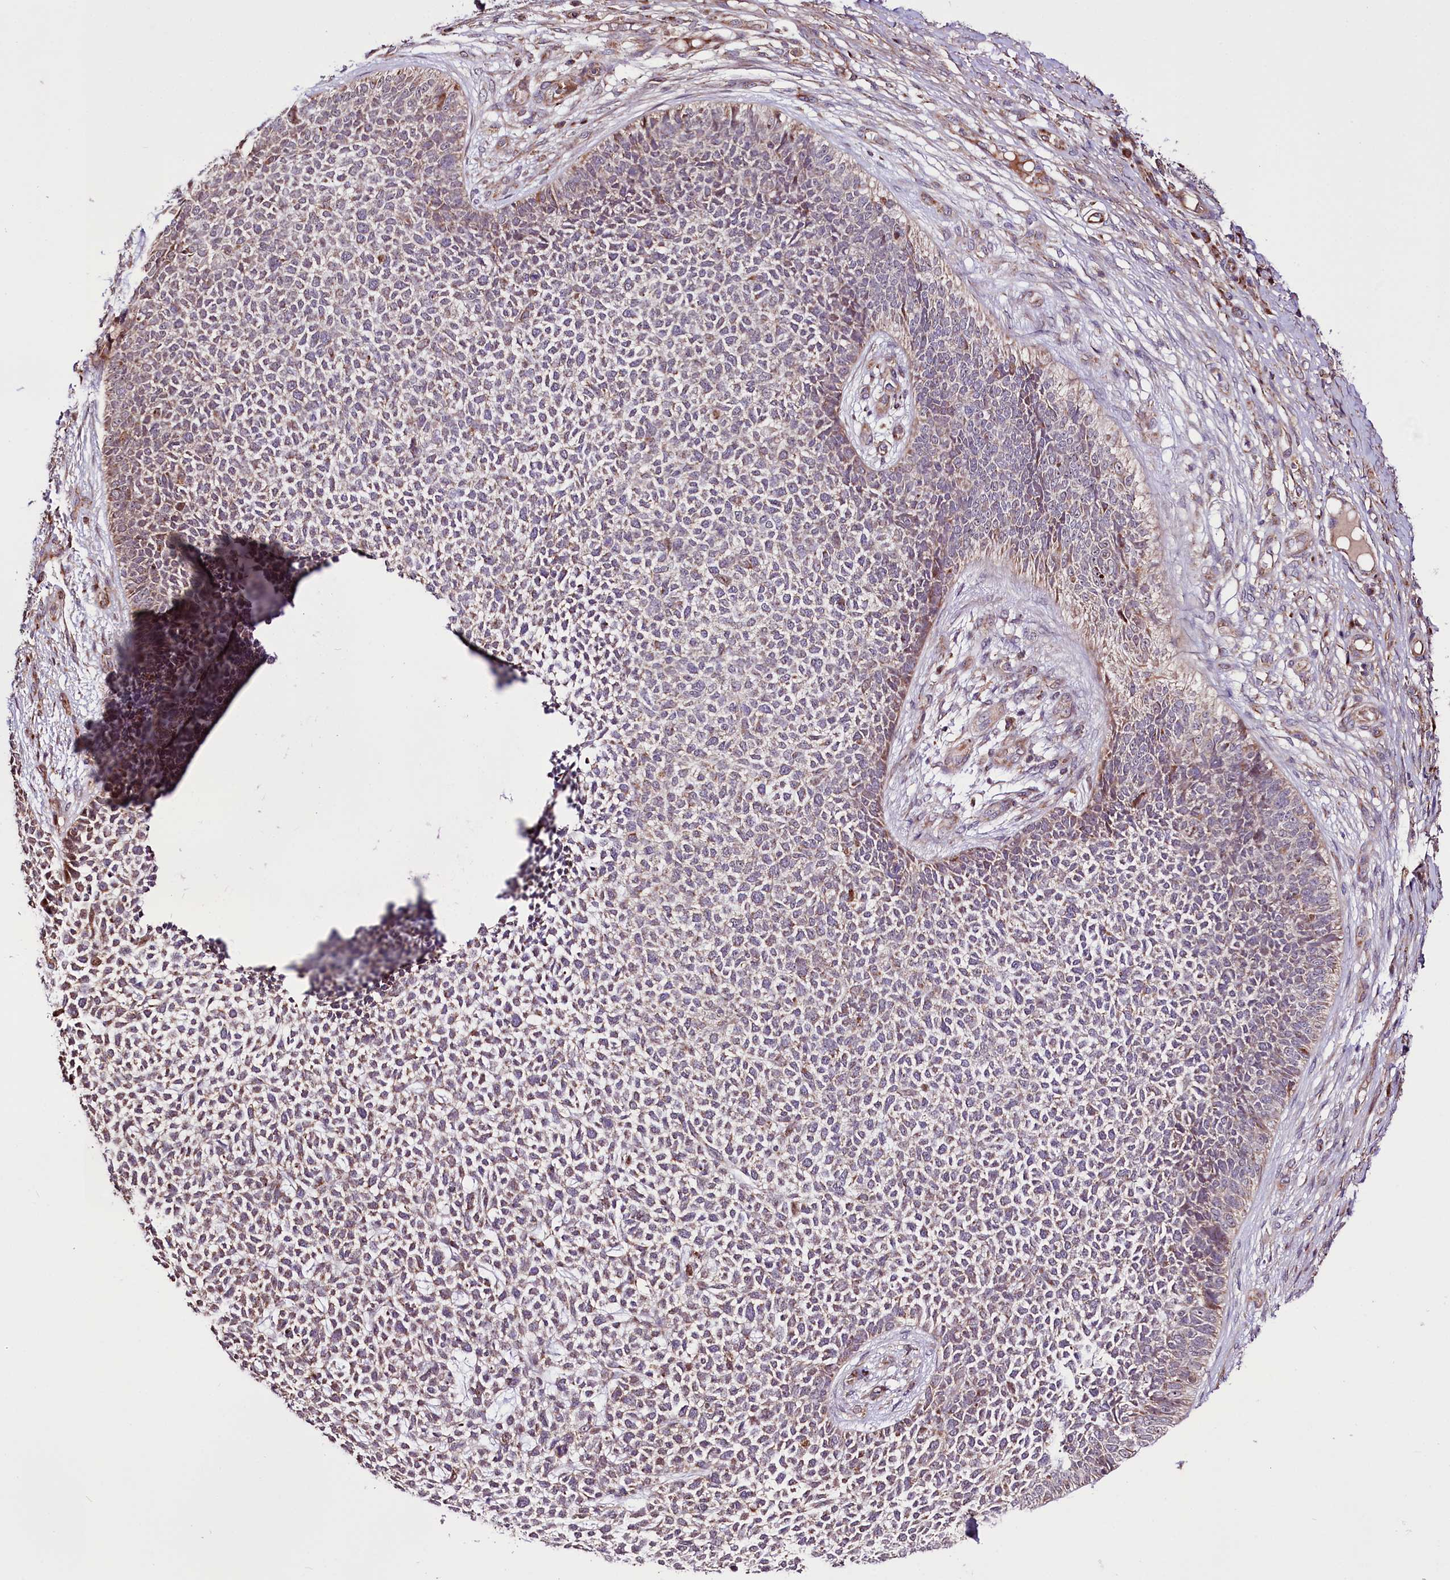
{"staining": {"intensity": "weak", "quantity": "25%-75%", "location": "cytoplasmic/membranous"}, "tissue": "skin cancer", "cell_type": "Tumor cells", "image_type": "cancer", "snomed": [{"axis": "morphology", "description": "Basal cell carcinoma"}, {"axis": "topography", "description": "Skin"}], "caption": "IHC of skin cancer displays low levels of weak cytoplasmic/membranous expression in about 25%-75% of tumor cells. Using DAB (brown) and hematoxylin (blue) stains, captured at high magnification using brightfield microscopy.", "gene": "ST7", "patient": {"sex": "female", "age": 84}}